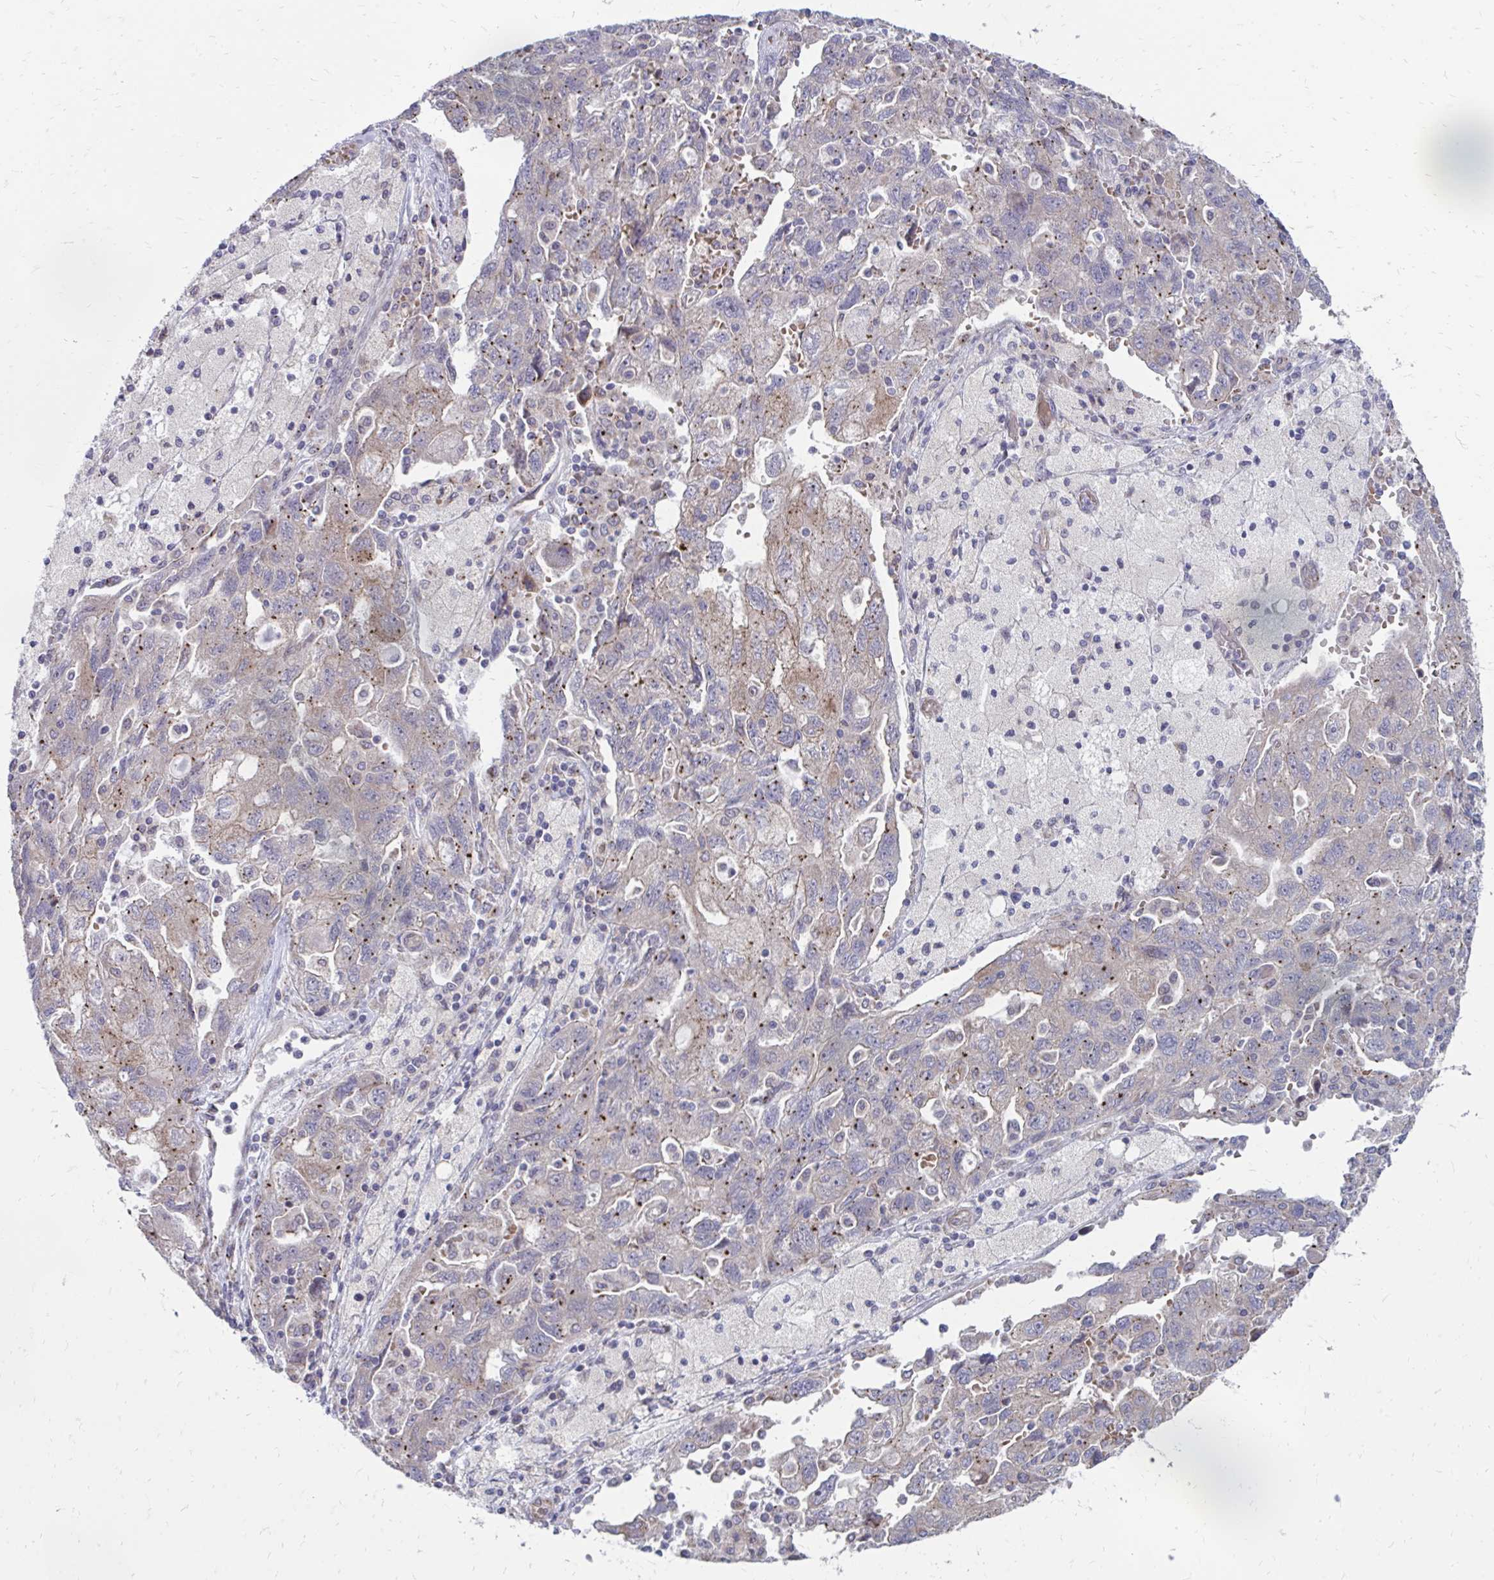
{"staining": {"intensity": "weak", "quantity": "25%-75%", "location": "cytoplasmic/membranous"}, "tissue": "ovarian cancer", "cell_type": "Tumor cells", "image_type": "cancer", "snomed": [{"axis": "morphology", "description": "Carcinoma, NOS"}, {"axis": "morphology", "description": "Cystadenocarcinoma, serous, NOS"}, {"axis": "topography", "description": "Ovary"}], "caption": "Human serous cystadenocarcinoma (ovarian) stained with a protein marker demonstrates weak staining in tumor cells.", "gene": "ITPR2", "patient": {"sex": "female", "age": 69}}